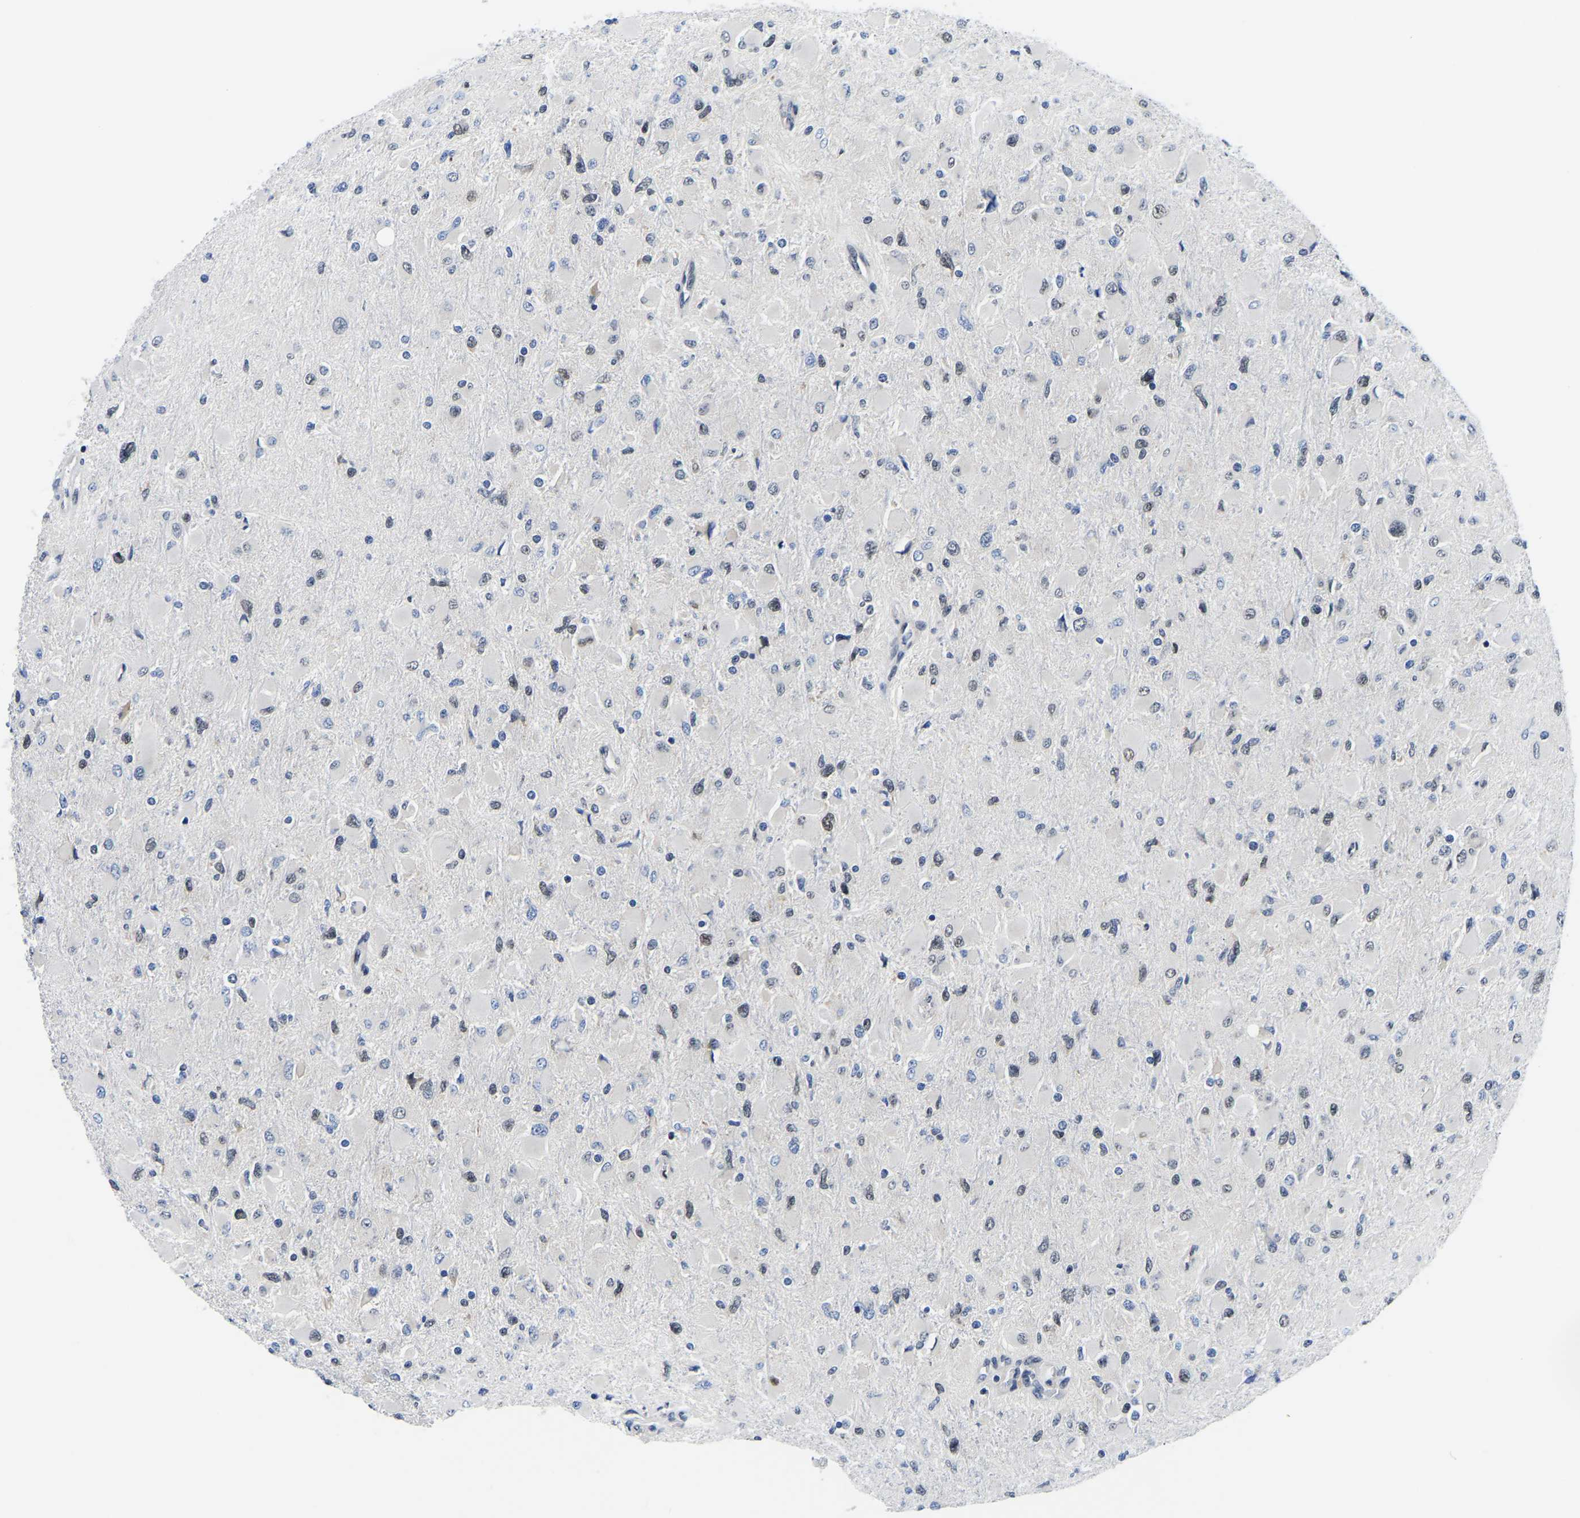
{"staining": {"intensity": "negative", "quantity": "none", "location": "none"}, "tissue": "glioma", "cell_type": "Tumor cells", "image_type": "cancer", "snomed": [{"axis": "morphology", "description": "Glioma, malignant, High grade"}, {"axis": "topography", "description": "Cerebral cortex"}], "caption": "High power microscopy photomicrograph of an immunohistochemistry (IHC) image of malignant high-grade glioma, revealing no significant expression in tumor cells. (DAB (3,3'-diaminobenzidine) IHC visualized using brightfield microscopy, high magnification).", "gene": "POLDIP3", "patient": {"sex": "female", "age": 36}}